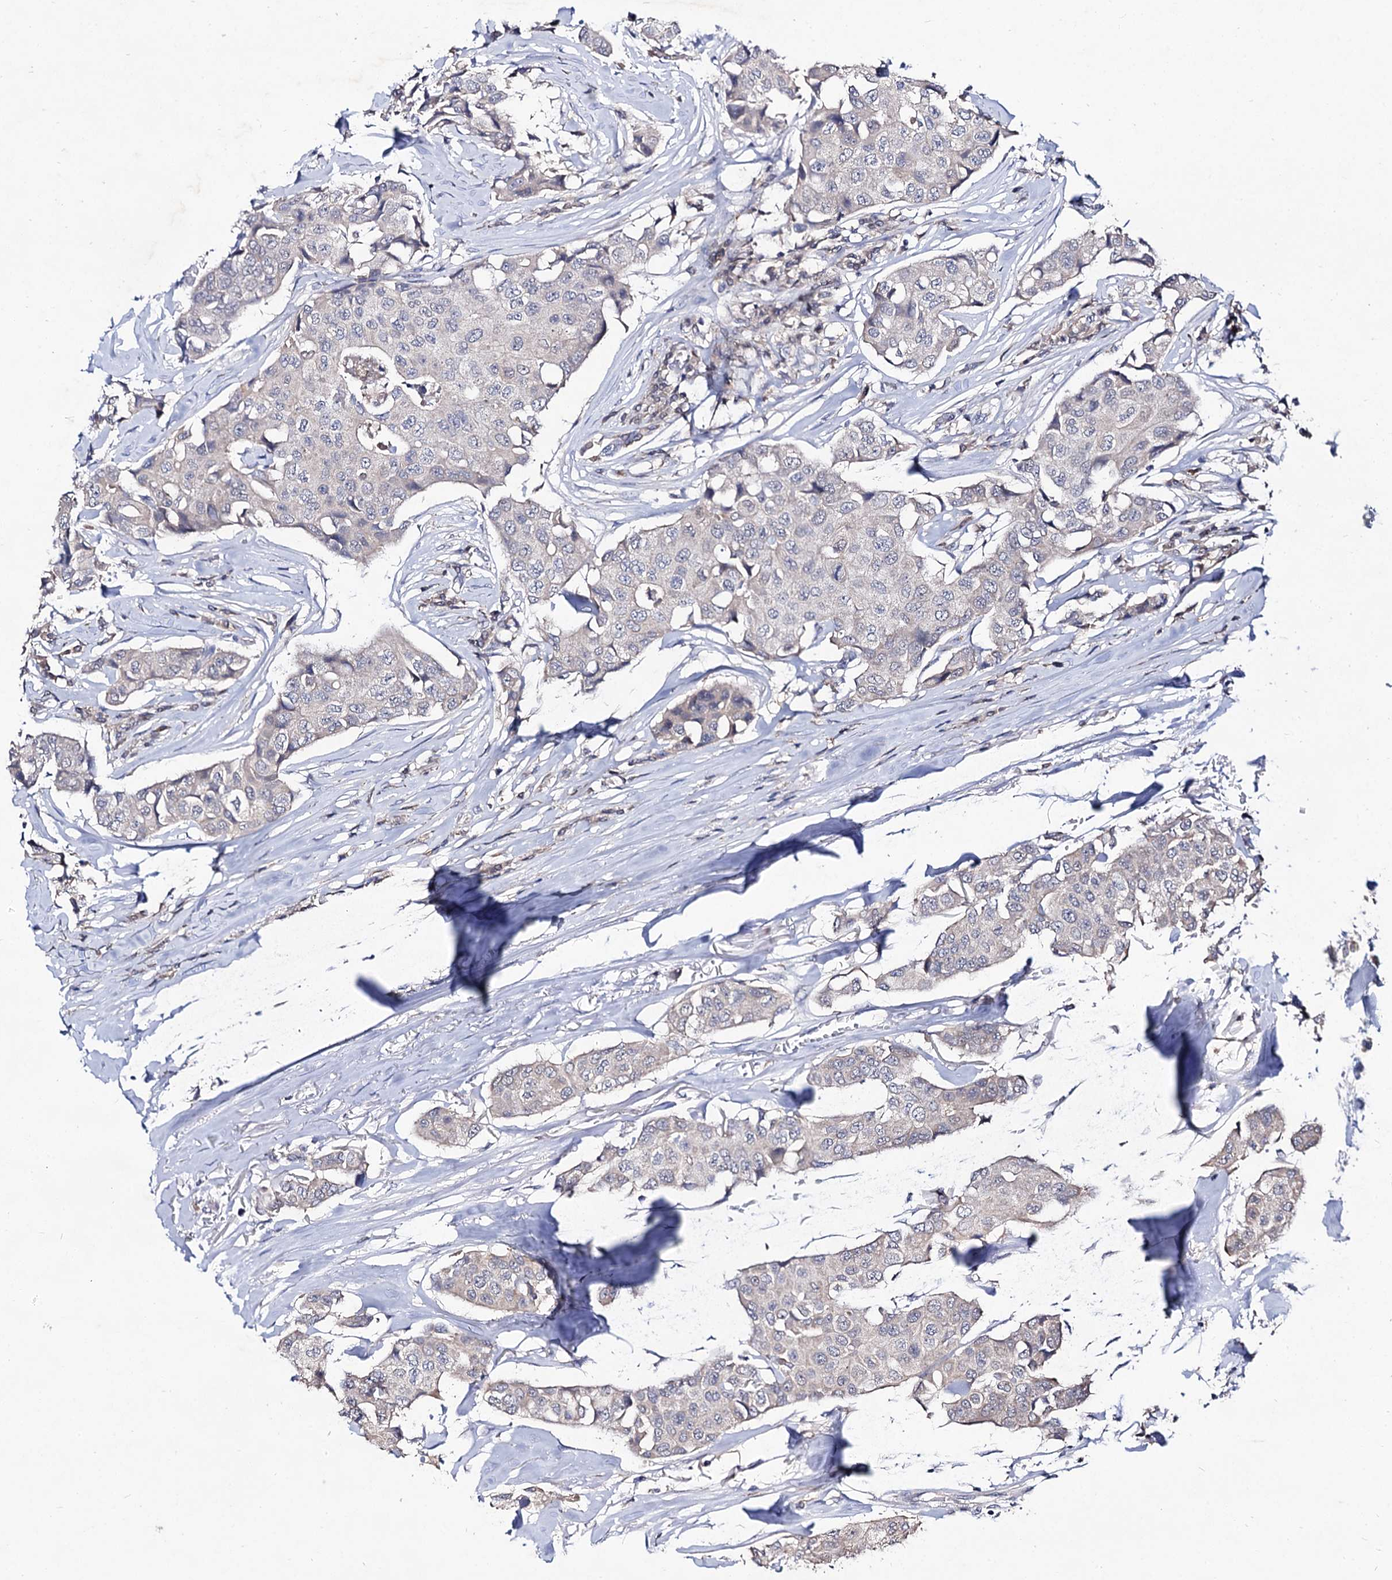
{"staining": {"intensity": "negative", "quantity": "none", "location": "none"}, "tissue": "breast cancer", "cell_type": "Tumor cells", "image_type": "cancer", "snomed": [{"axis": "morphology", "description": "Duct carcinoma"}, {"axis": "topography", "description": "Breast"}], "caption": "Micrograph shows no protein positivity in tumor cells of infiltrating ductal carcinoma (breast) tissue.", "gene": "ACTR6", "patient": {"sex": "female", "age": 80}}